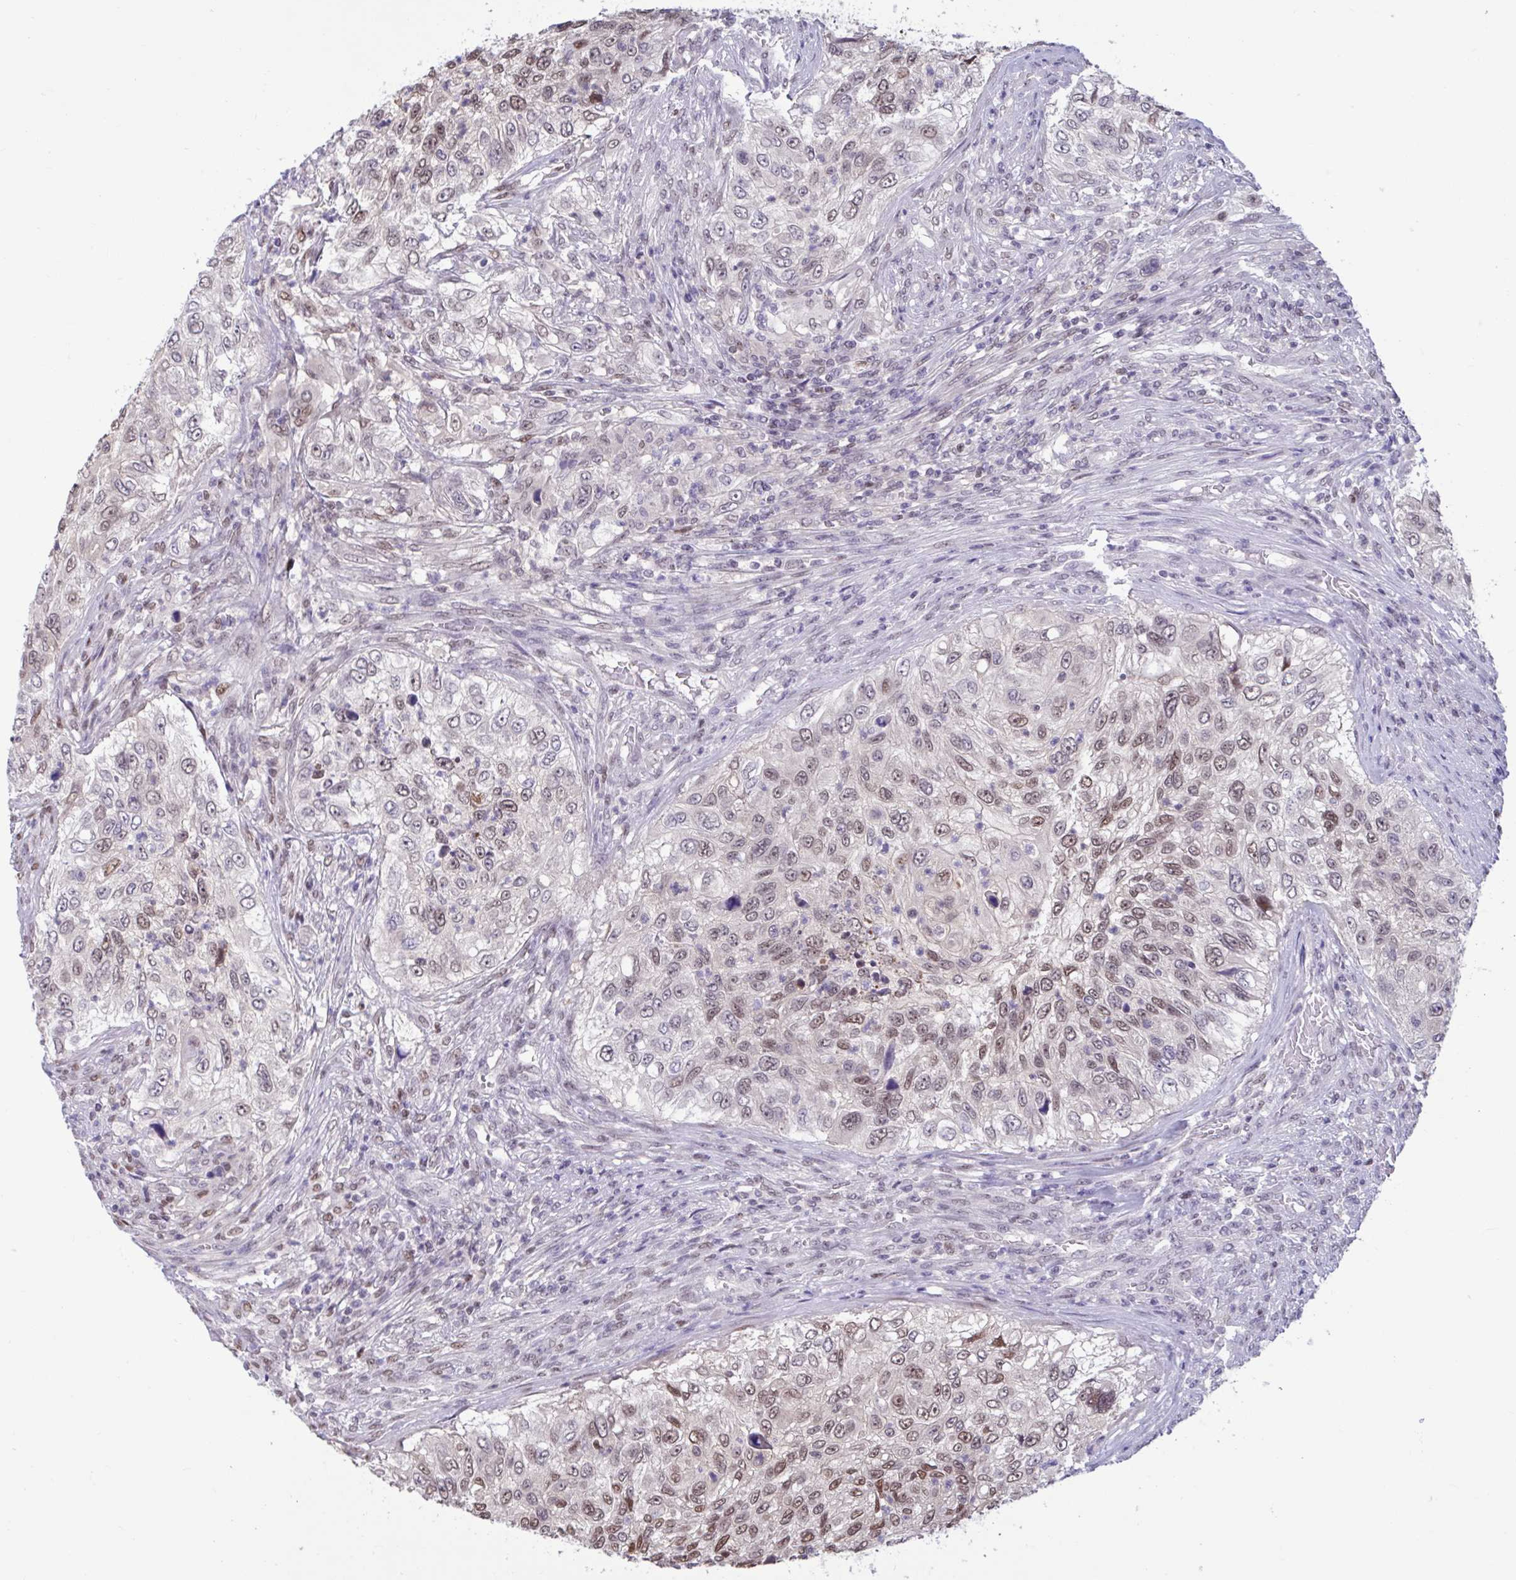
{"staining": {"intensity": "moderate", "quantity": ">75%", "location": "nuclear"}, "tissue": "urothelial cancer", "cell_type": "Tumor cells", "image_type": "cancer", "snomed": [{"axis": "morphology", "description": "Urothelial carcinoma, High grade"}, {"axis": "topography", "description": "Urinary bladder"}], "caption": "High-grade urothelial carcinoma stained with a protein marker exhibits moderate staining in tumor cells.", "gene": "RBL1", "patient": {"sex": "female", "age": 60}}